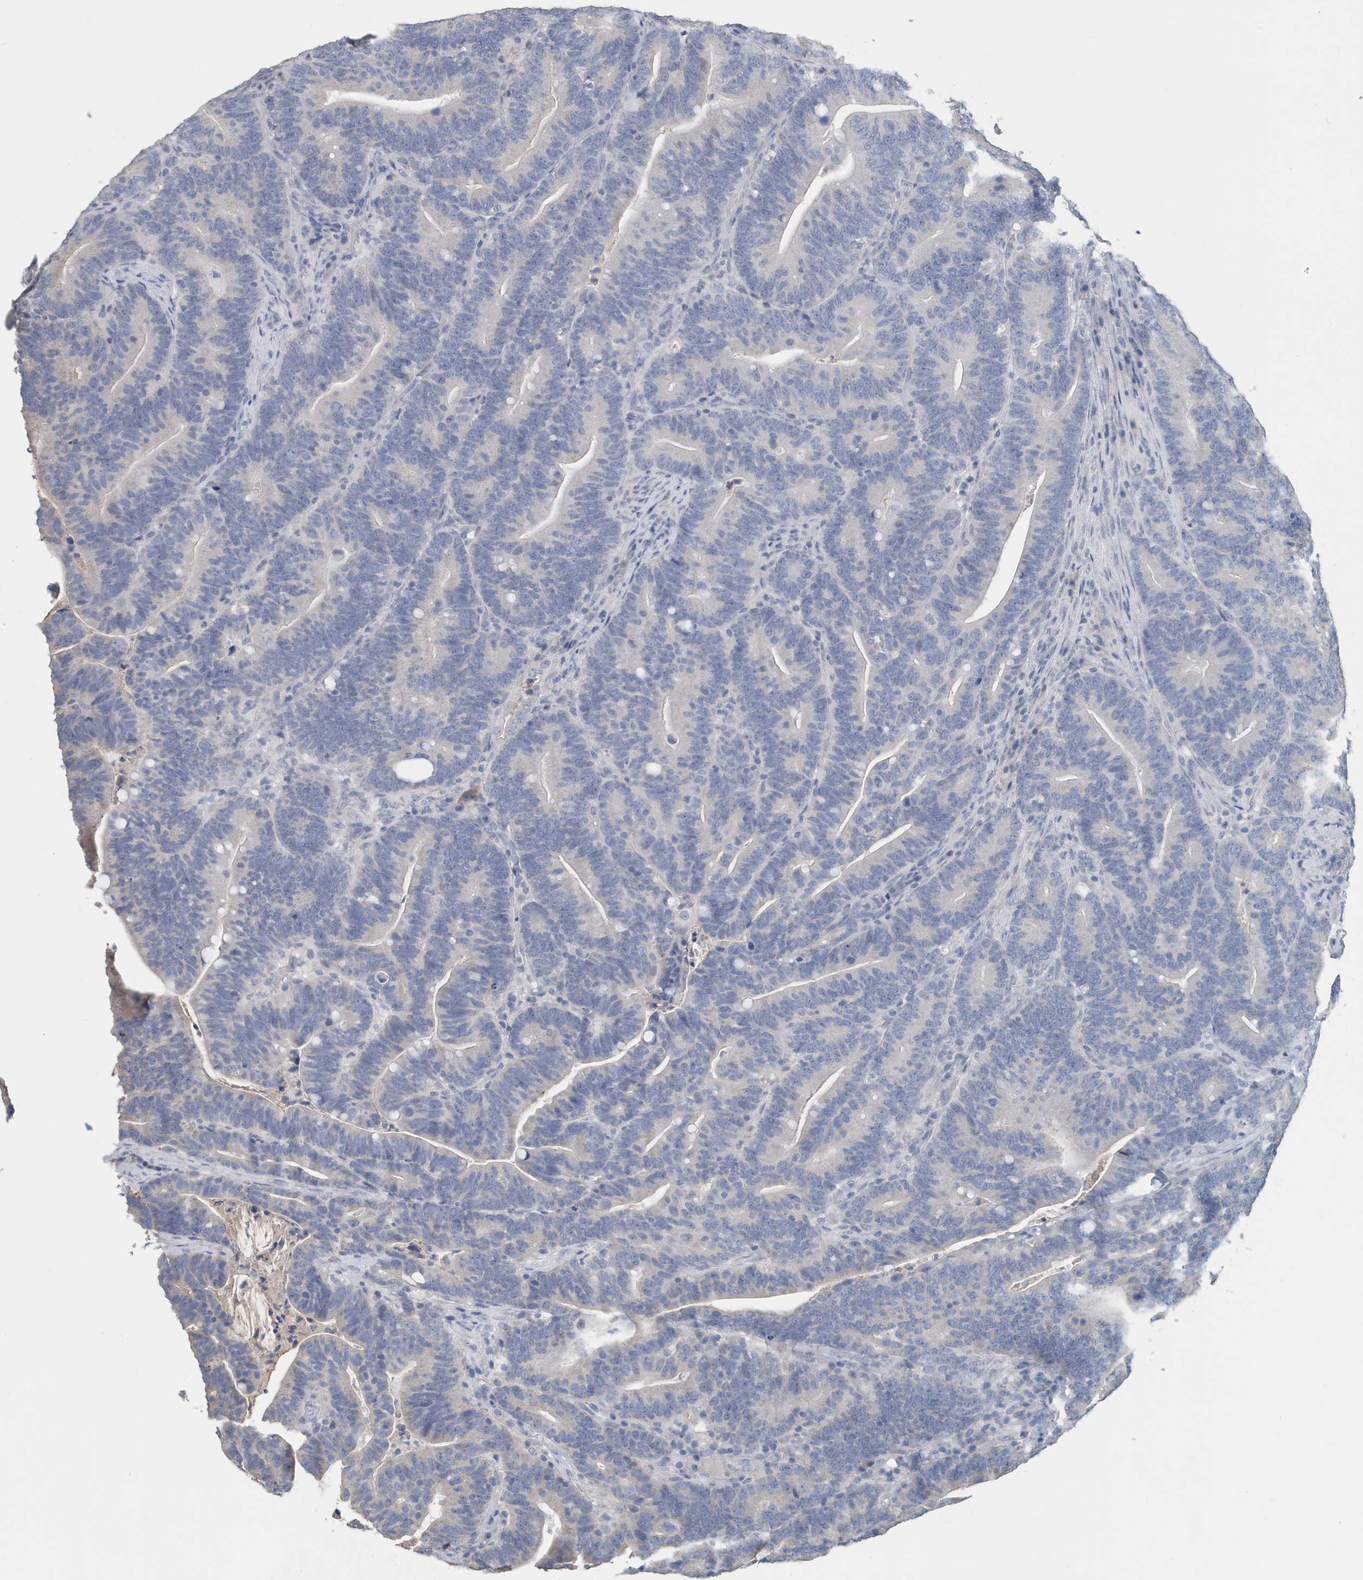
{"staining": {"intensity": "negative", "quantity": "none", "location": "none"}, "tissue": "colorectal cancer", "cell_type": "Tumor cells", "image_type": "cancer", "snomed": [{"axis": "morphology", "description": "Adenocarcinoma, NOS"}, {"axis": "topography", "description": "Colon"}], "caption": "Immunohistochemical staining of human colorectal cancer (adenocarcinoma) shows no significant expression in tumor cells.", "gene": "UGT2B4", "patient": {"sex": "female", "age": 66}}